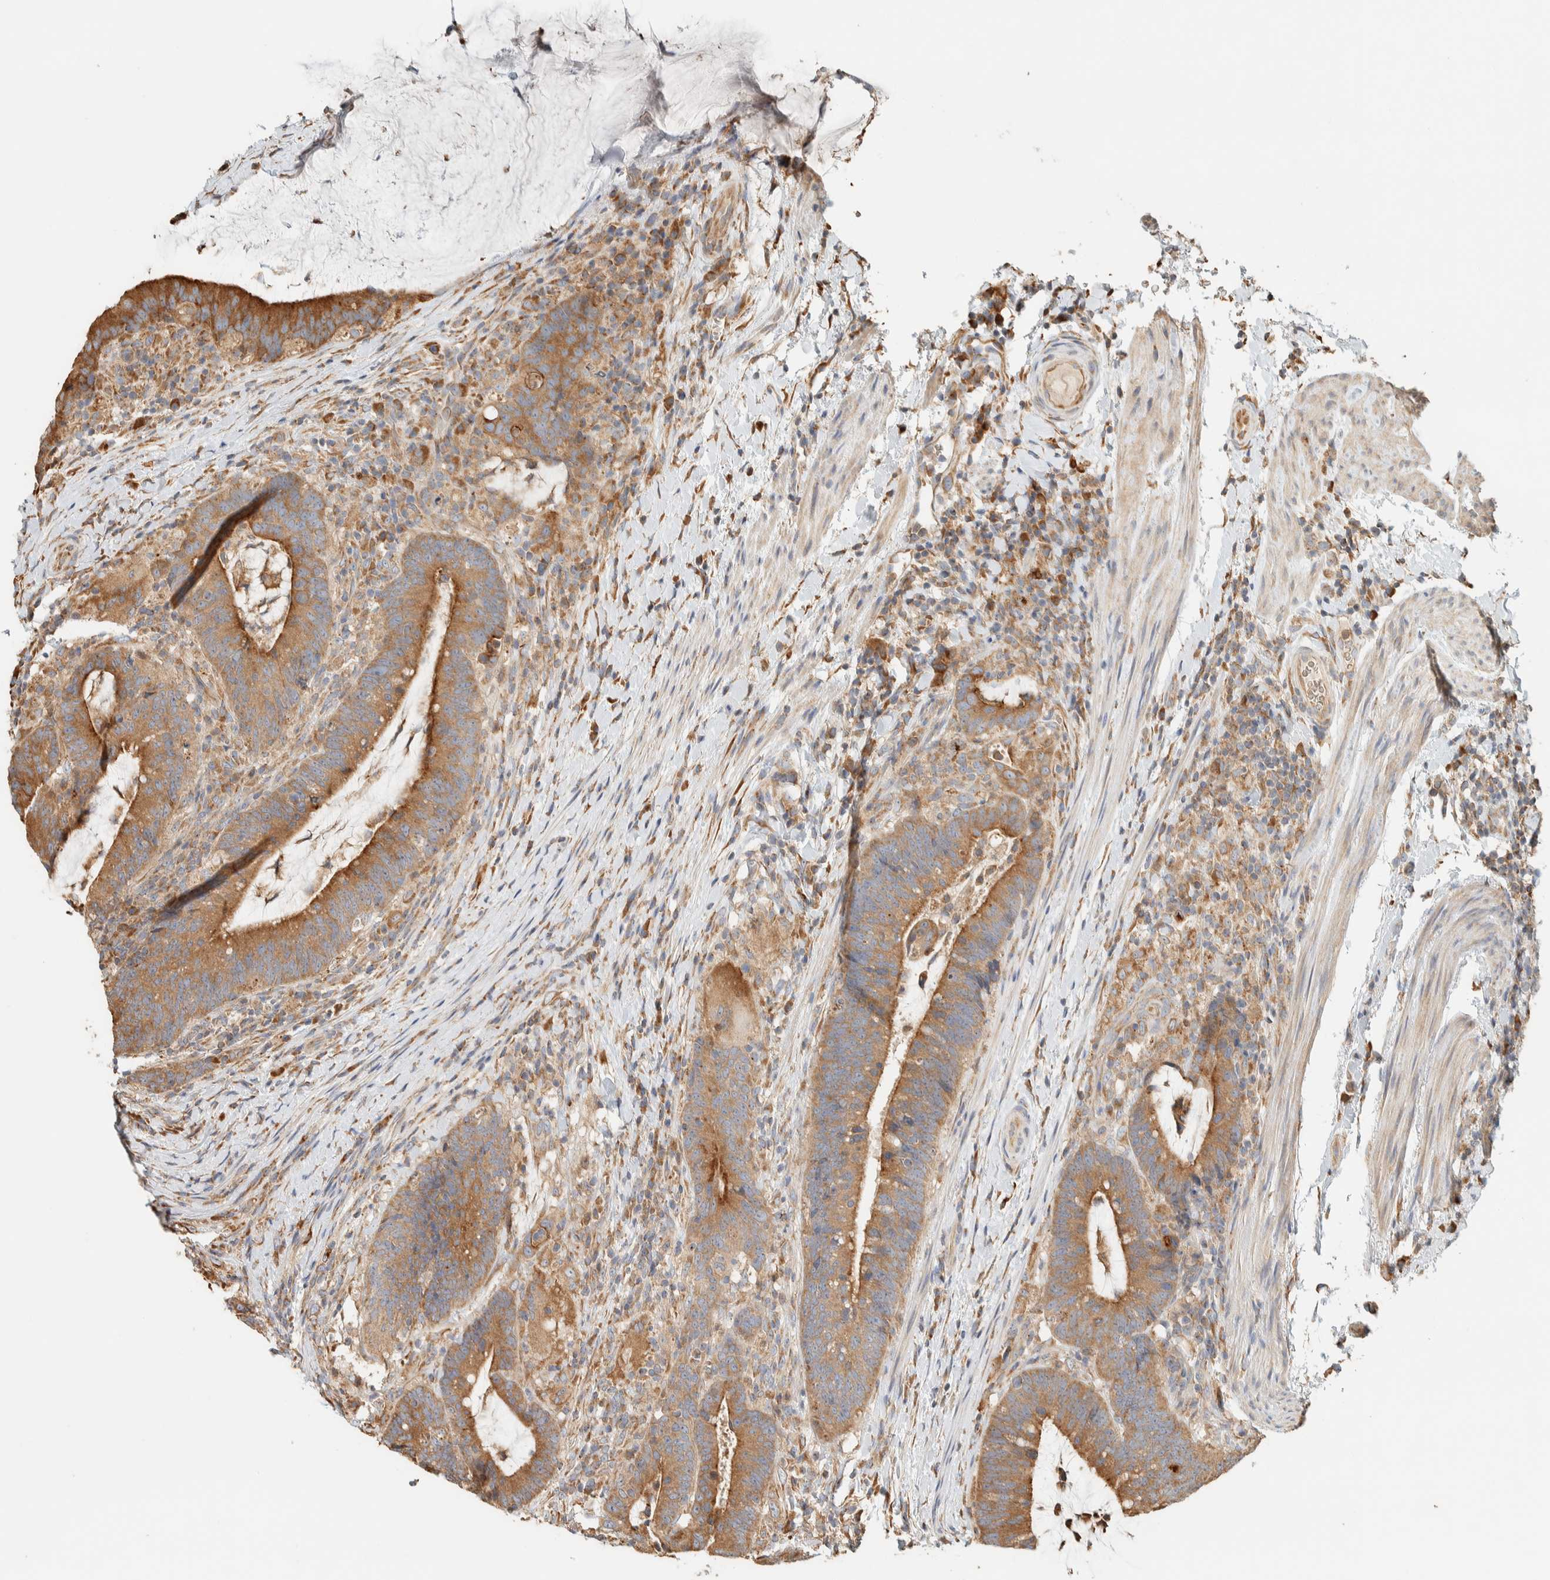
{"staining": {"intensity": "moderate", "quantity": ">75%", "location": "cytoplasmic/membranous"}, "tissue": "colorectal cancer", "cell_type": "Tumor cells", "image_type": "cancer", "snomed": [{"axis": "morphology", "description": "Adenocarcinoma, NOS"}, {"axis": "topography", "description": "Colon"}], "caption": "Immunohistochemical staining of colorectal cancer displays medium levels of moderate cytoplasmic/membranous positivity in about >75% of tumor cells.", "gene": "RAB11FIP1", "patient": {"sex": "female", "age": 66}}